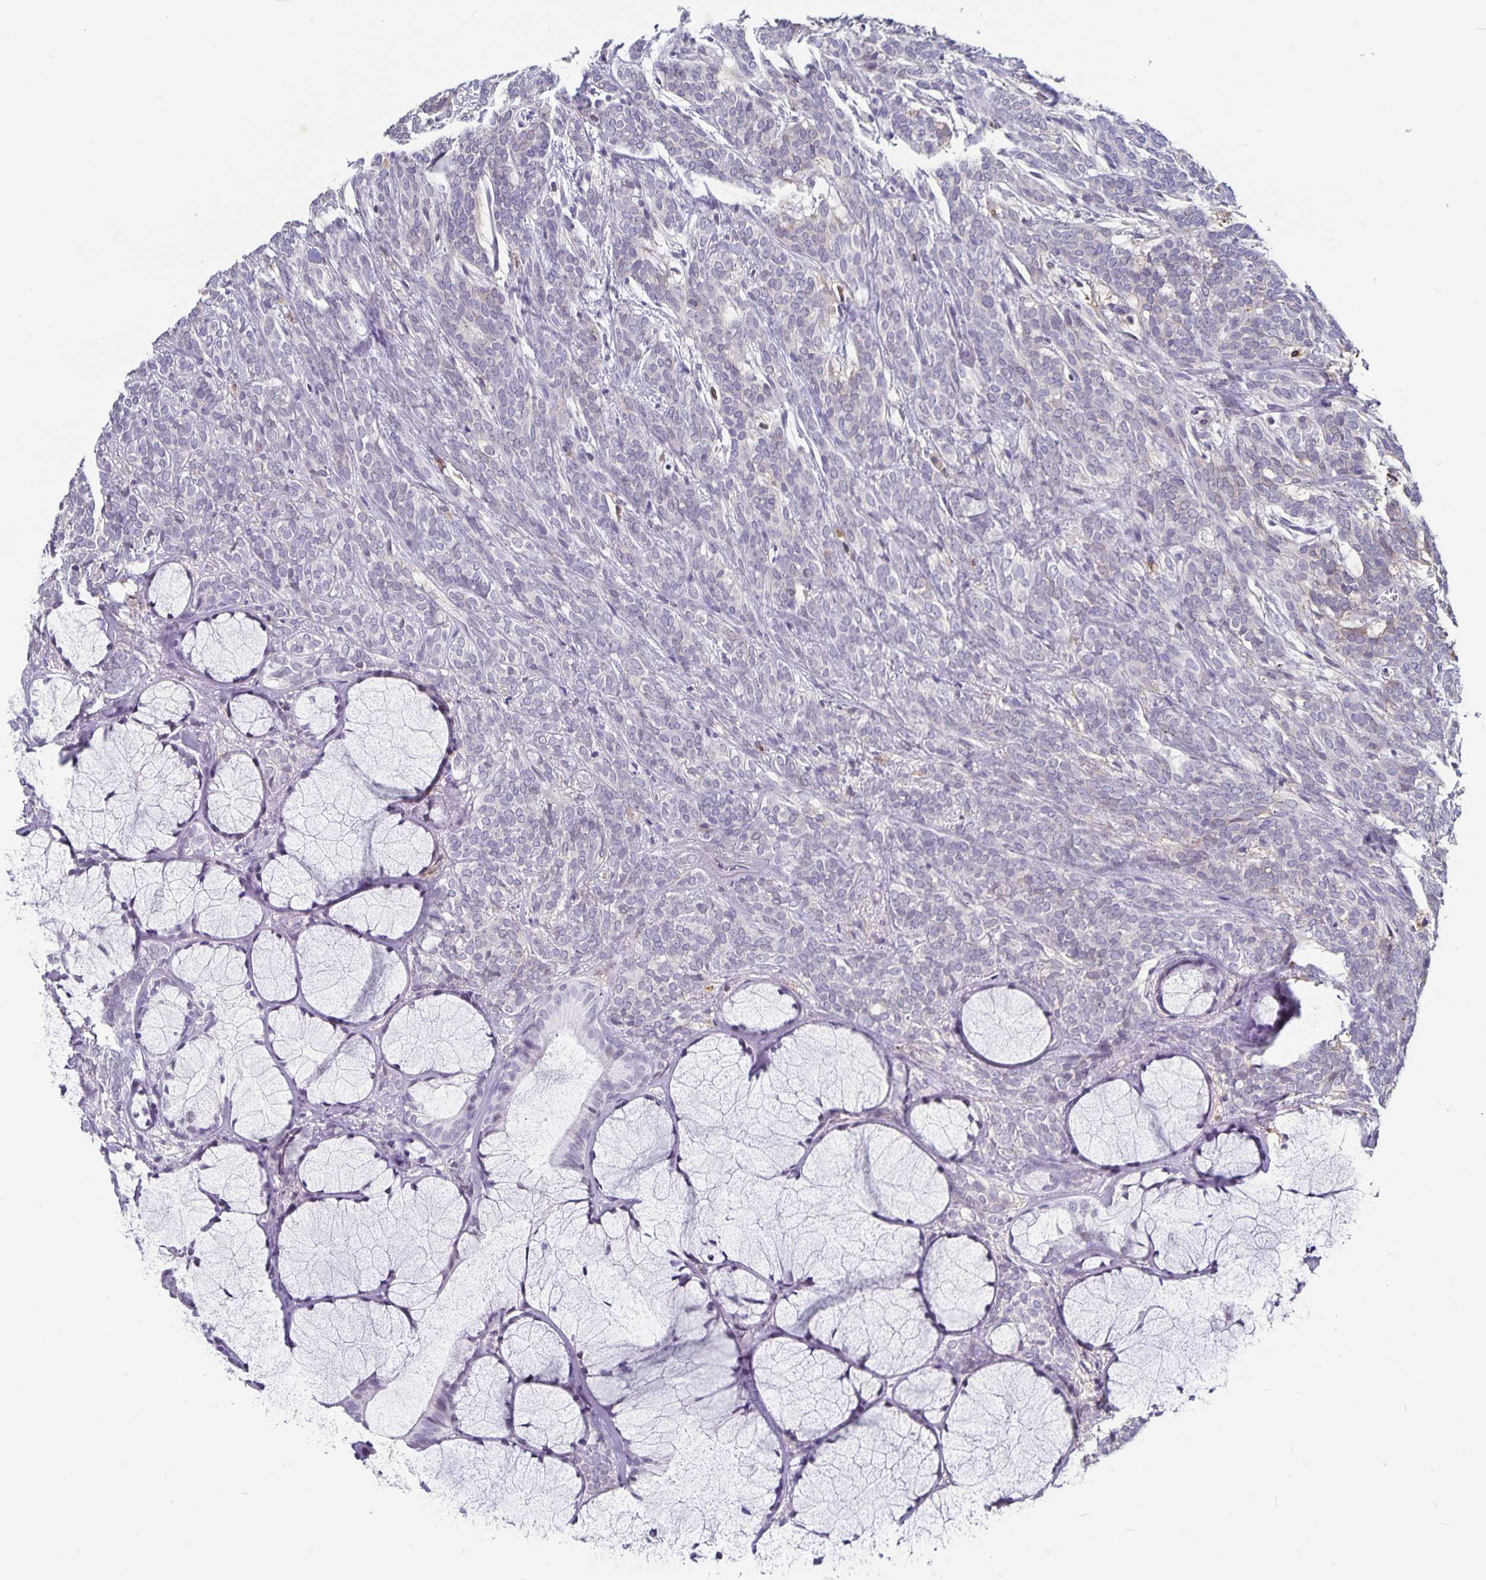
{"staining": {"intensity": "weak", "quantity": "<25%", "location": "cytoplasmic/membranous"}, "tissue": "head and neck cancer", "cell_type": "Tumor cells", "image_type": "cancer", "snomed": [{"axis": "morphology", "description": "Adenocarcinoma, NOS"}, {"axis": "topography", "description": "Head-Neck"}], "caption": "Immunohistochemical staining of human head and neck cancer (adenocarcinoma) displays no significant positivity in tumor cells.", "gene": "OLIG2", "patient": {"sex": "female", "age": 57}}